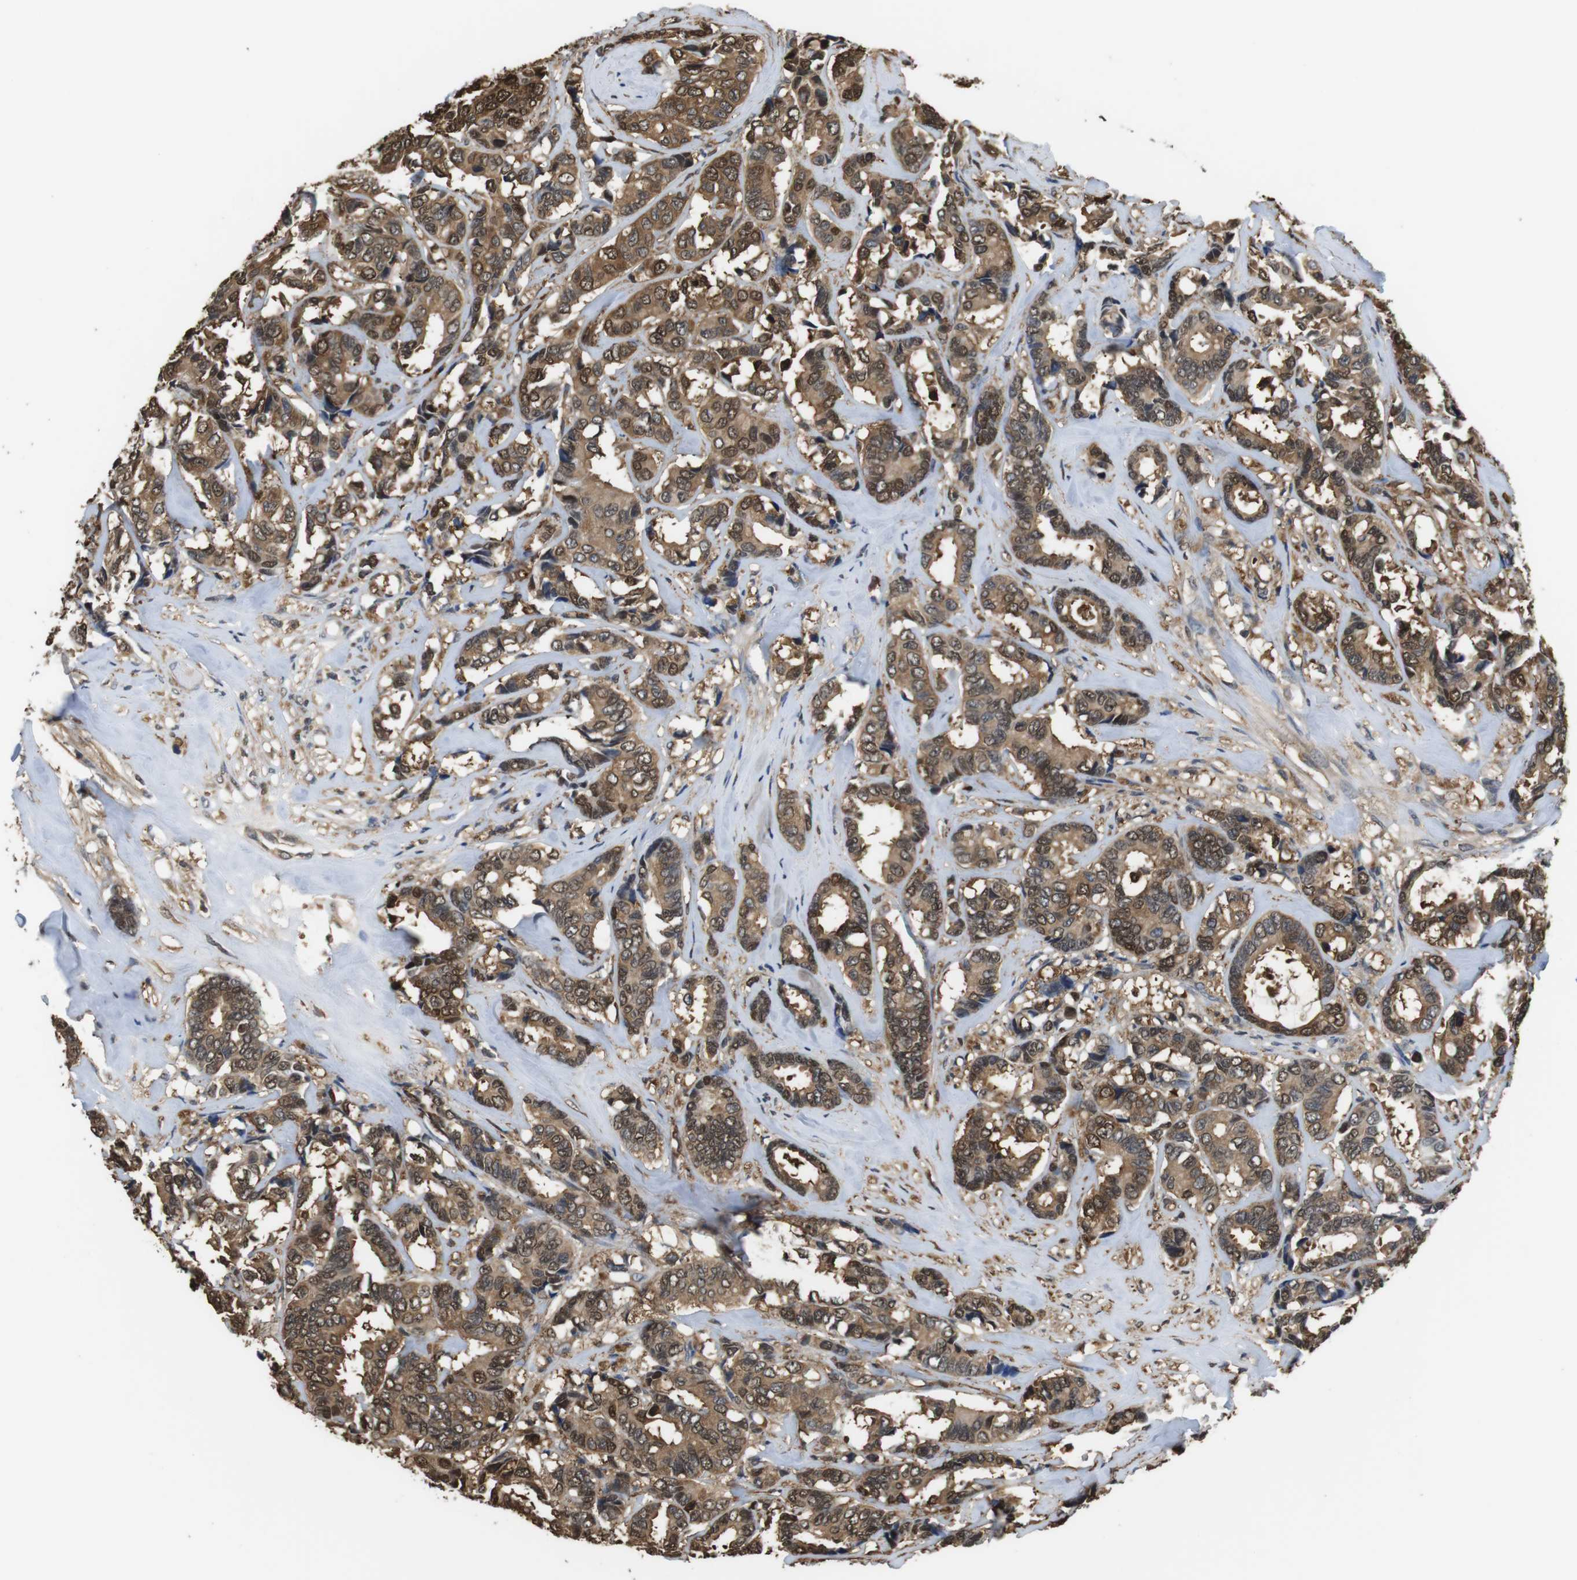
{"staining": {"intensity": "moderate", "quantity": ">75%", "location": "cytoplasmic/membranous,nuclear"}, "tissue": "breast cancer", "cell_type": "Tumor cells", "image_type": "cancer", "snomed": [{"axis": "morphology", "description": "Duct carcinoma"}, {"axis": "topography", "description": "Breast"}], "caption": "This photomicrograph exhibits immunohistochemistry (IHC) staining of human breast cancer, with medium moderate cytoplasmic/membranous and nuclear expression in approximately >75% of tumor cells.", "gene": "LDHA", "patient": {"sex": "female", "age": 87}}